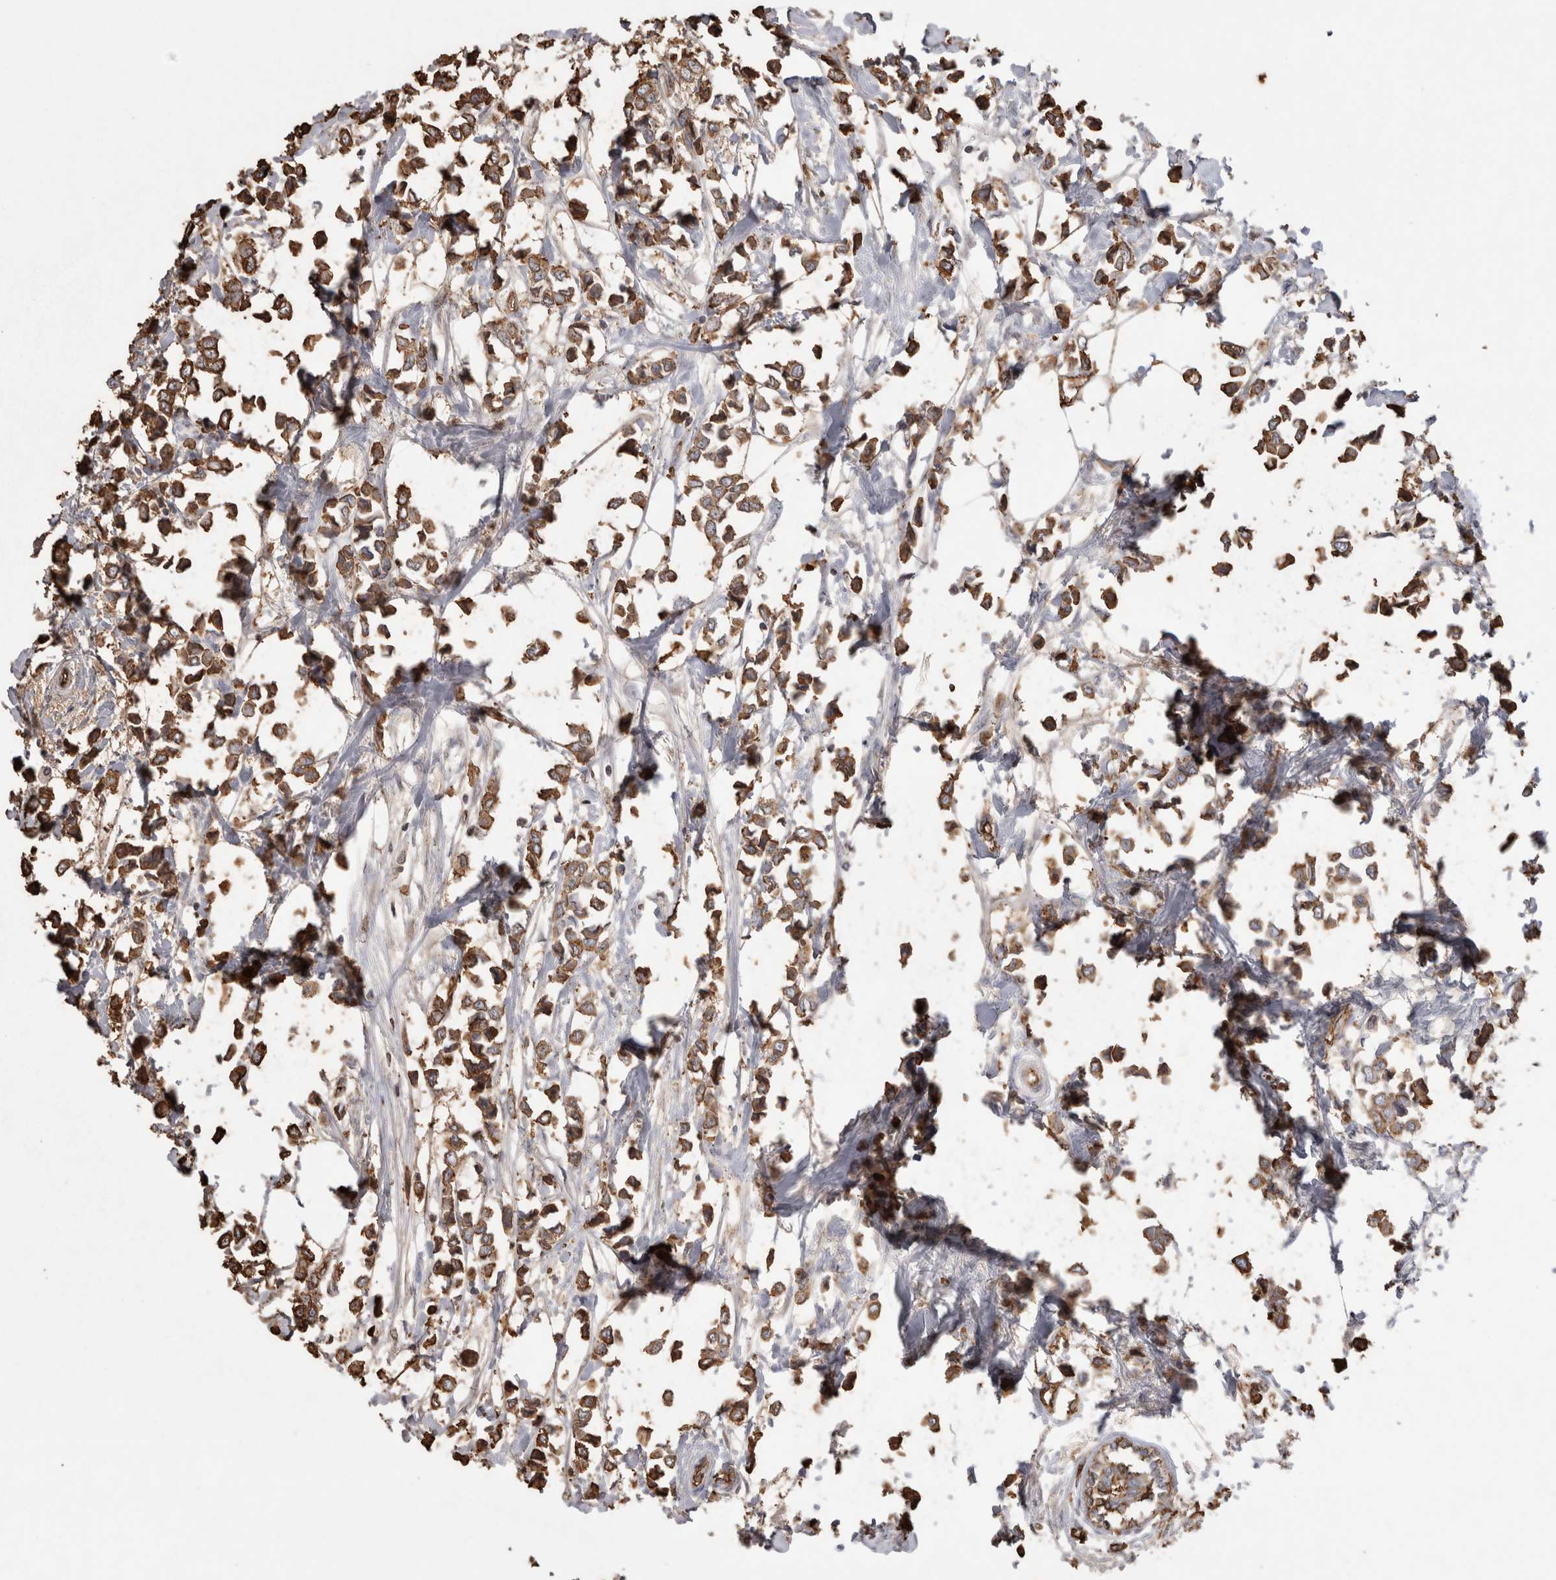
{"staining": {"intensity": "moderate", "quantity": ">75%", "location": "cytoplasmic/membranous"}, "tissue": "breast cancer", "cell_type": "Tumor cells", "image_type": "cancer", "snomed": [{"axis": "morphology", "description": "Lobular carcinoma"}, {"axis": "topography", "description": "Breast"}], "caption": "This micrograph shows breast cancer (lobular carcinoma) stained with IHC to label a protein in brown. The cytoplasmic/membranous of tumor cells show moderate positivity for the protein. Nuclei are counter-stained blue.", "gene": "IL17RC", "patient": {"sex": "female", "age": 51}}